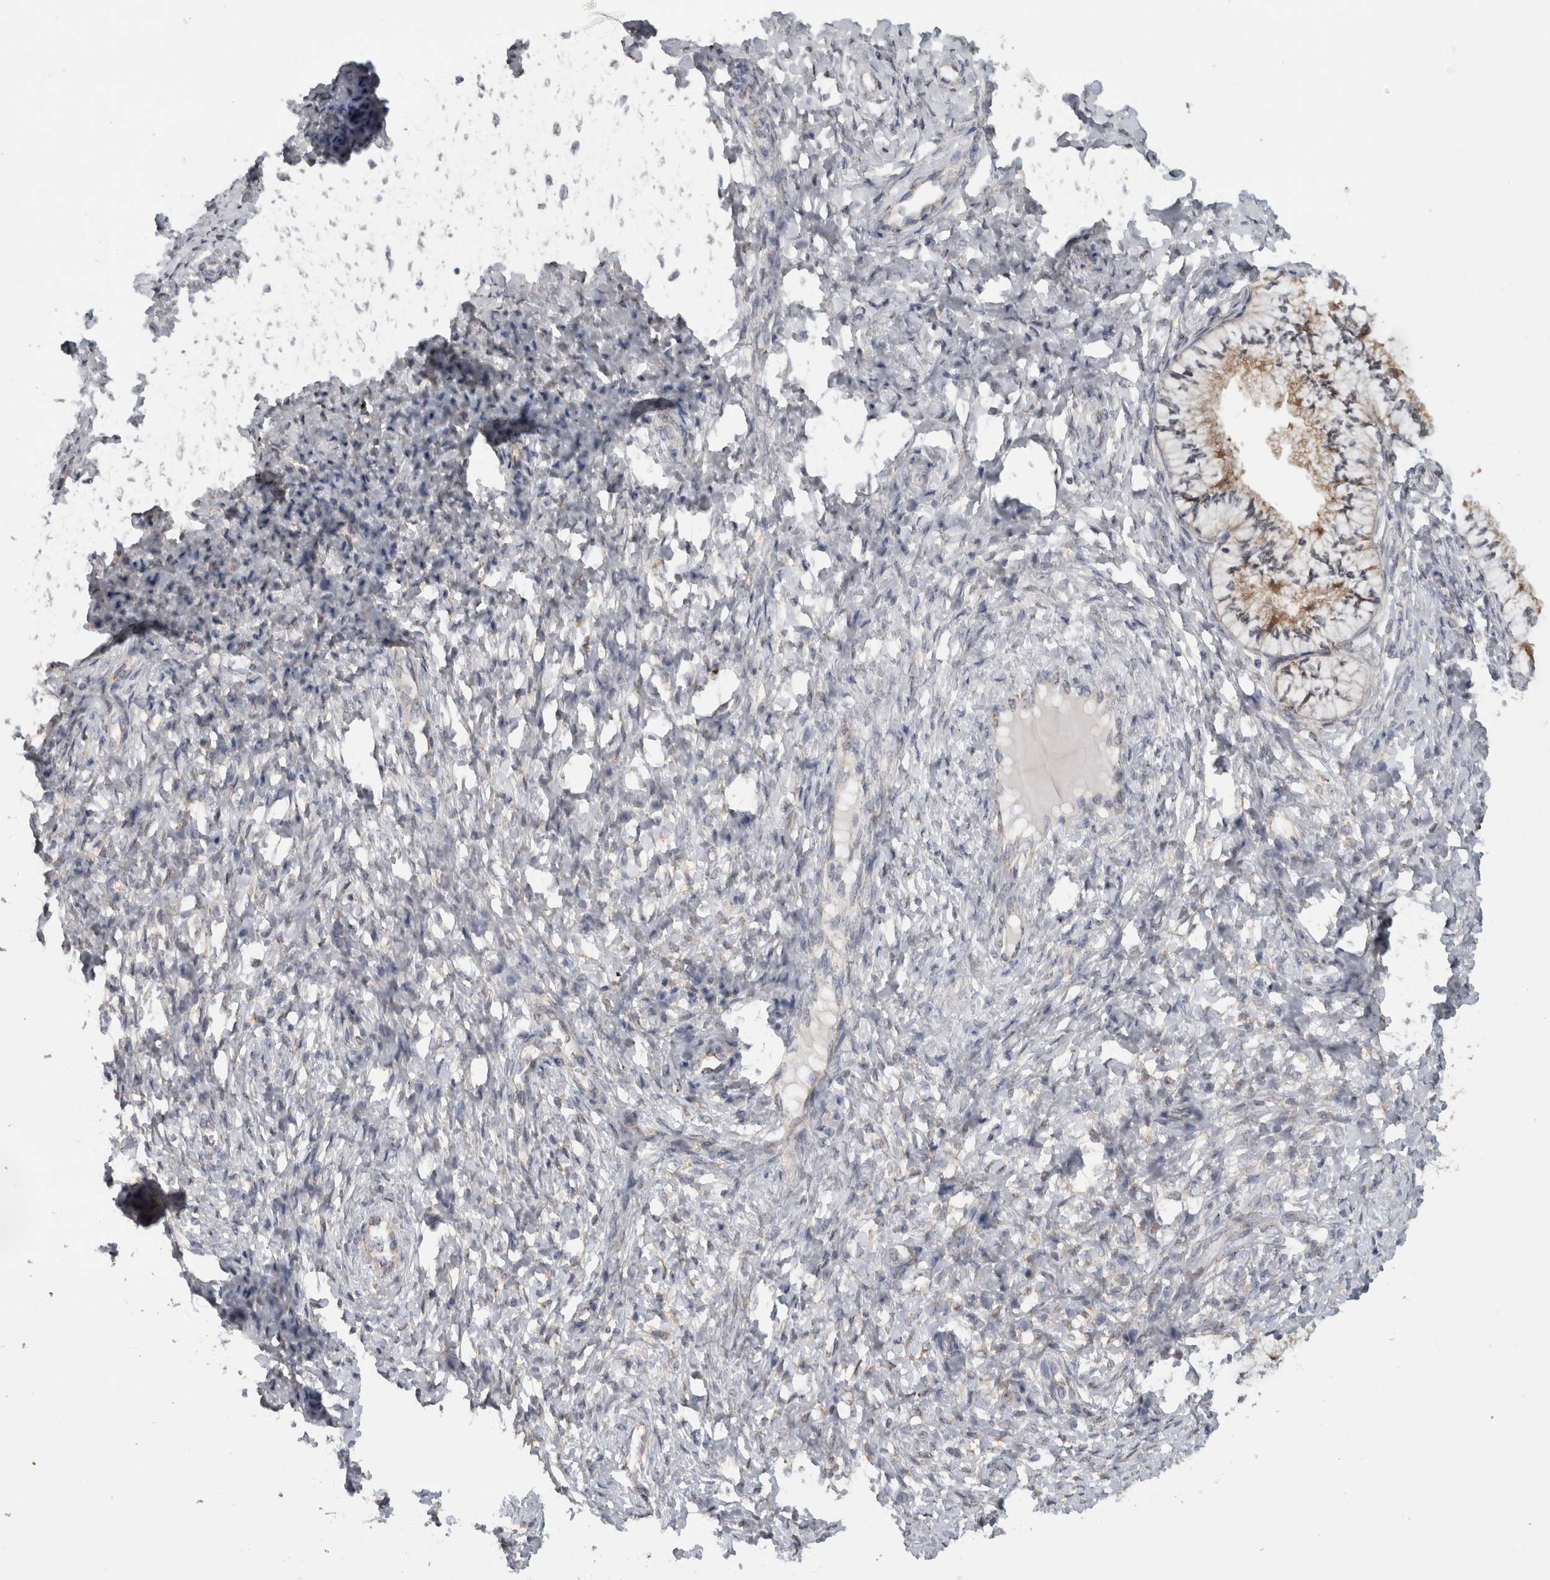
{"staining": {"intensity": "moderate", "quantity": ">75%", "location": "cytoplasmic/membranous"}, "tissue": "cervix", "cell_type": "Glandular cells", "image_type": "normal", "snomed": [{"axis": "morphology", "description": "Normal tissue, NOS"}, {"axis": "topography", "description": "Cervix"}], "caption": "IHC photomicrograph of normal cervix: cervix stained using immunohistochemistry (IHC) shows medium levels of moderate protein expression localized specifically in the cytoplasmic/membranous of glandular cells, appearing as a cytoplasmic/membranous brown color.", "gene": "DYRK2", "patient": {"sex": "female", "age": 36}}